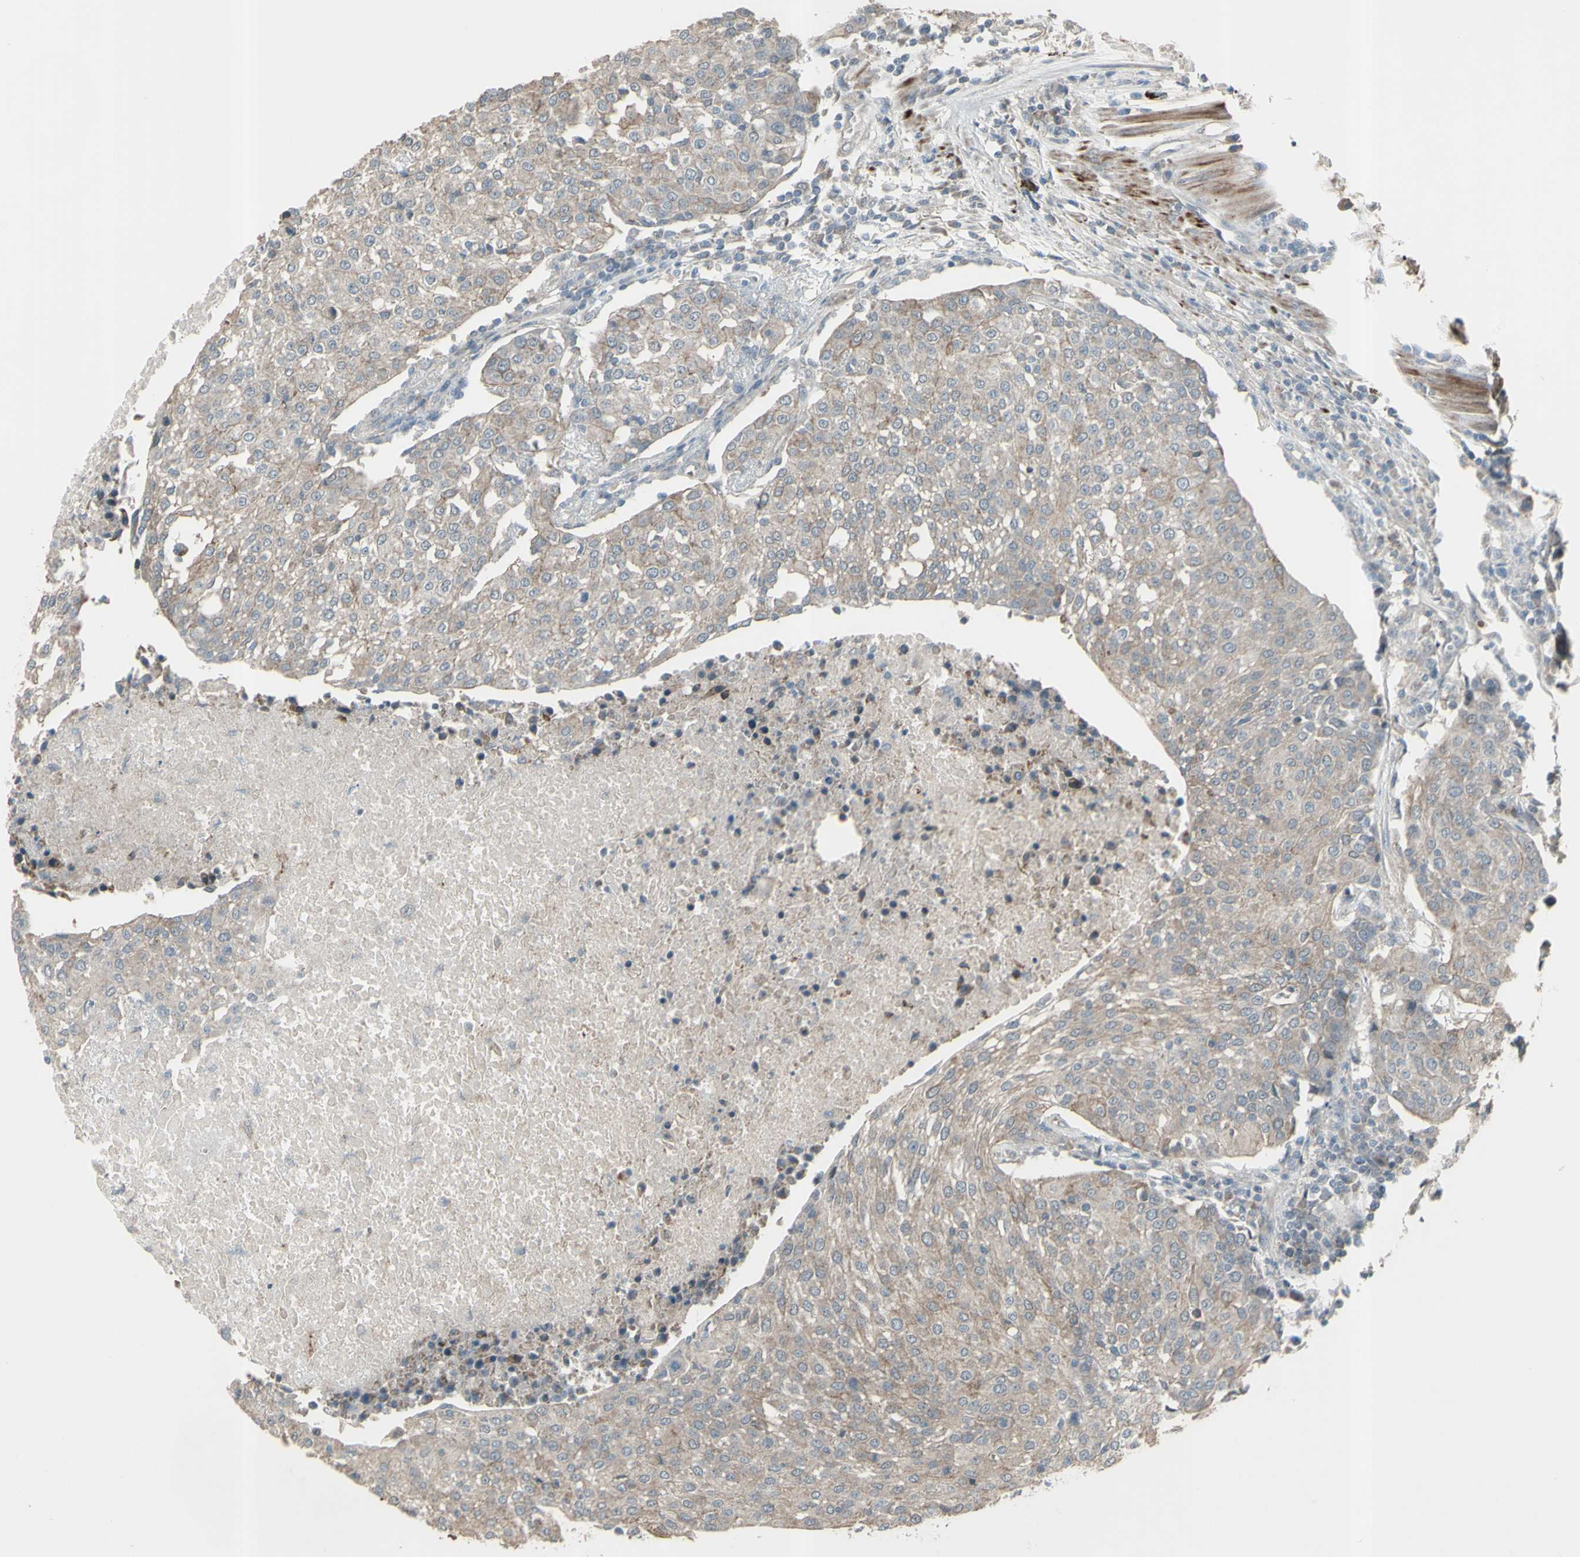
{"staining": {"intensity": "weak", "quantity": ">75%", "location": "cytoplasmic/membranous"}, "tissue": "urothelial cancer", "cell_type": "Tumor cells", "image_type": "cancer", "snomed": [{"axis": "morphology", "description": "Urothelial carcinoma, High grade"}, {"axis": "topography", "description": "Urinary bladder"}], "caption": "Tumor cells exhibit low levels of weak cytoplasmic/membranous staining in about >75% of cells in human urothelial cancer. (Brightfield microscopy of DAB IHC at high magnification).", "gene": "GRAMD1B", "patient": {"sex": "female", "age": 85}}